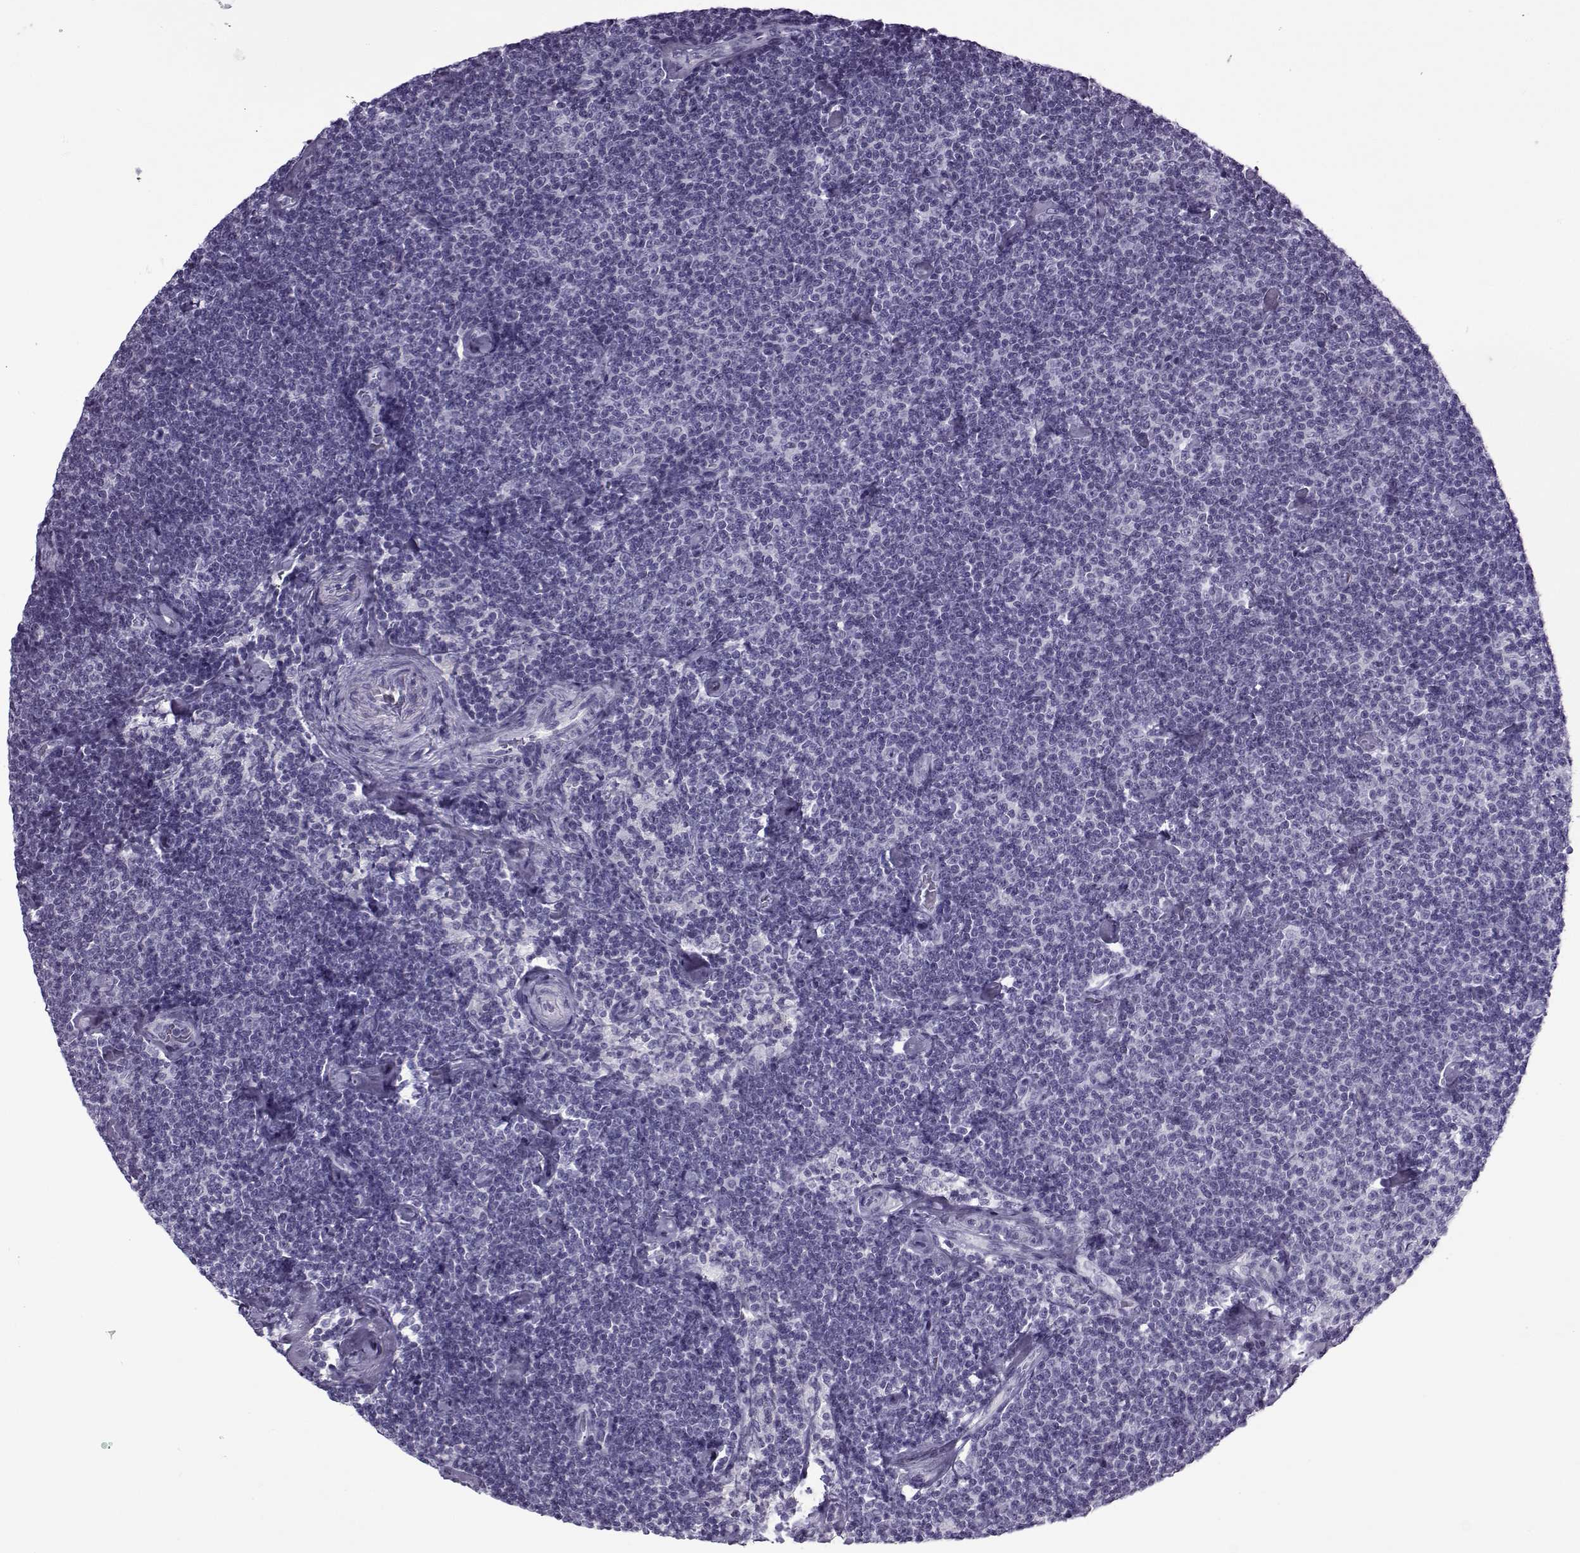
{"staining": {"intensity": "negative", "quantity": "none", "location": "none"}, "tissue": "lymphoma", "cell_type": "Tumor cells", "image_type": "cancer", "snomed": [{"axis": "morphology", "description": "Malignant lymphoma, non-Hodgkin's type, Low grade"}, {"axis": "topography", "description": "Lymph node"}], "caption": "High magnification brightfield microscopy of malignant lymphoma, non-Hodgkin's type (low-grade) stained with DAB (3,3'-diaminobenzidine) (brown) and counterstained with hematoxylin (blue): tumor cells show no significant staining.", "gene": "OIP5", "patient": {"sex": "male", "age": 81}}